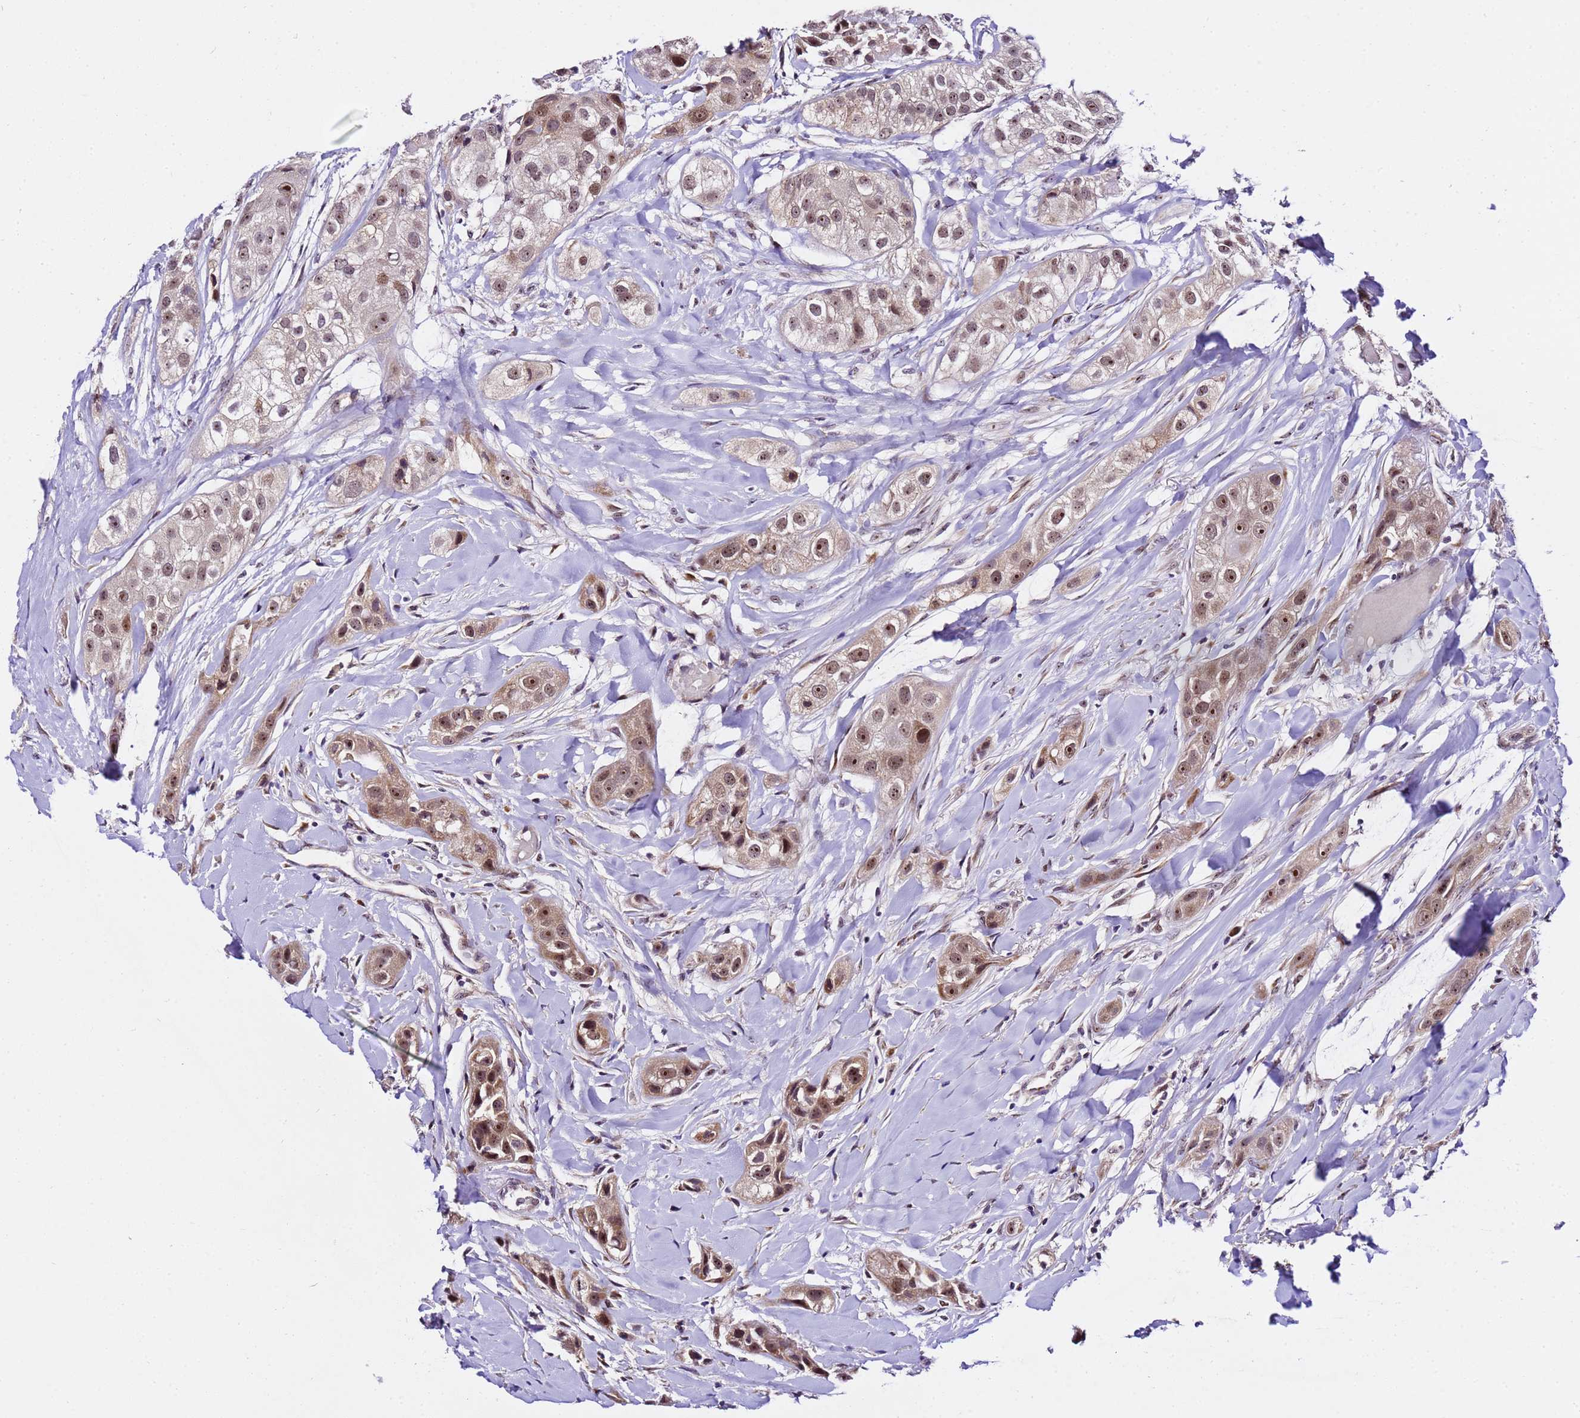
{"staining": {"intensity": "moderate", "quantity": ">75%", "location": "cytoplasmic/membranous,nuclear"}, "tissue": "head and neck cancer", "cell_type": "Tumor cells", "image_type": "cancer", "snomed": [{"axis": "morphology", "description": "Normal tissue, NOS"}, {"axis": "morphology", "description": "Squamous cell carcinoma, NOS"}, {"axis": "topography", "description": "Skeletal muscle"}, {"axis": "topography", "description": "Head-Neck"}], "caption": "The immunohistochemical stain highlights moderate cytoplasmic/membranous and nuclear staining in tumor cells of head and neck squamous cell carcinoma tissue.", "gene": "SLX4IP", "patient": {"sex": "male", "age": 51}}